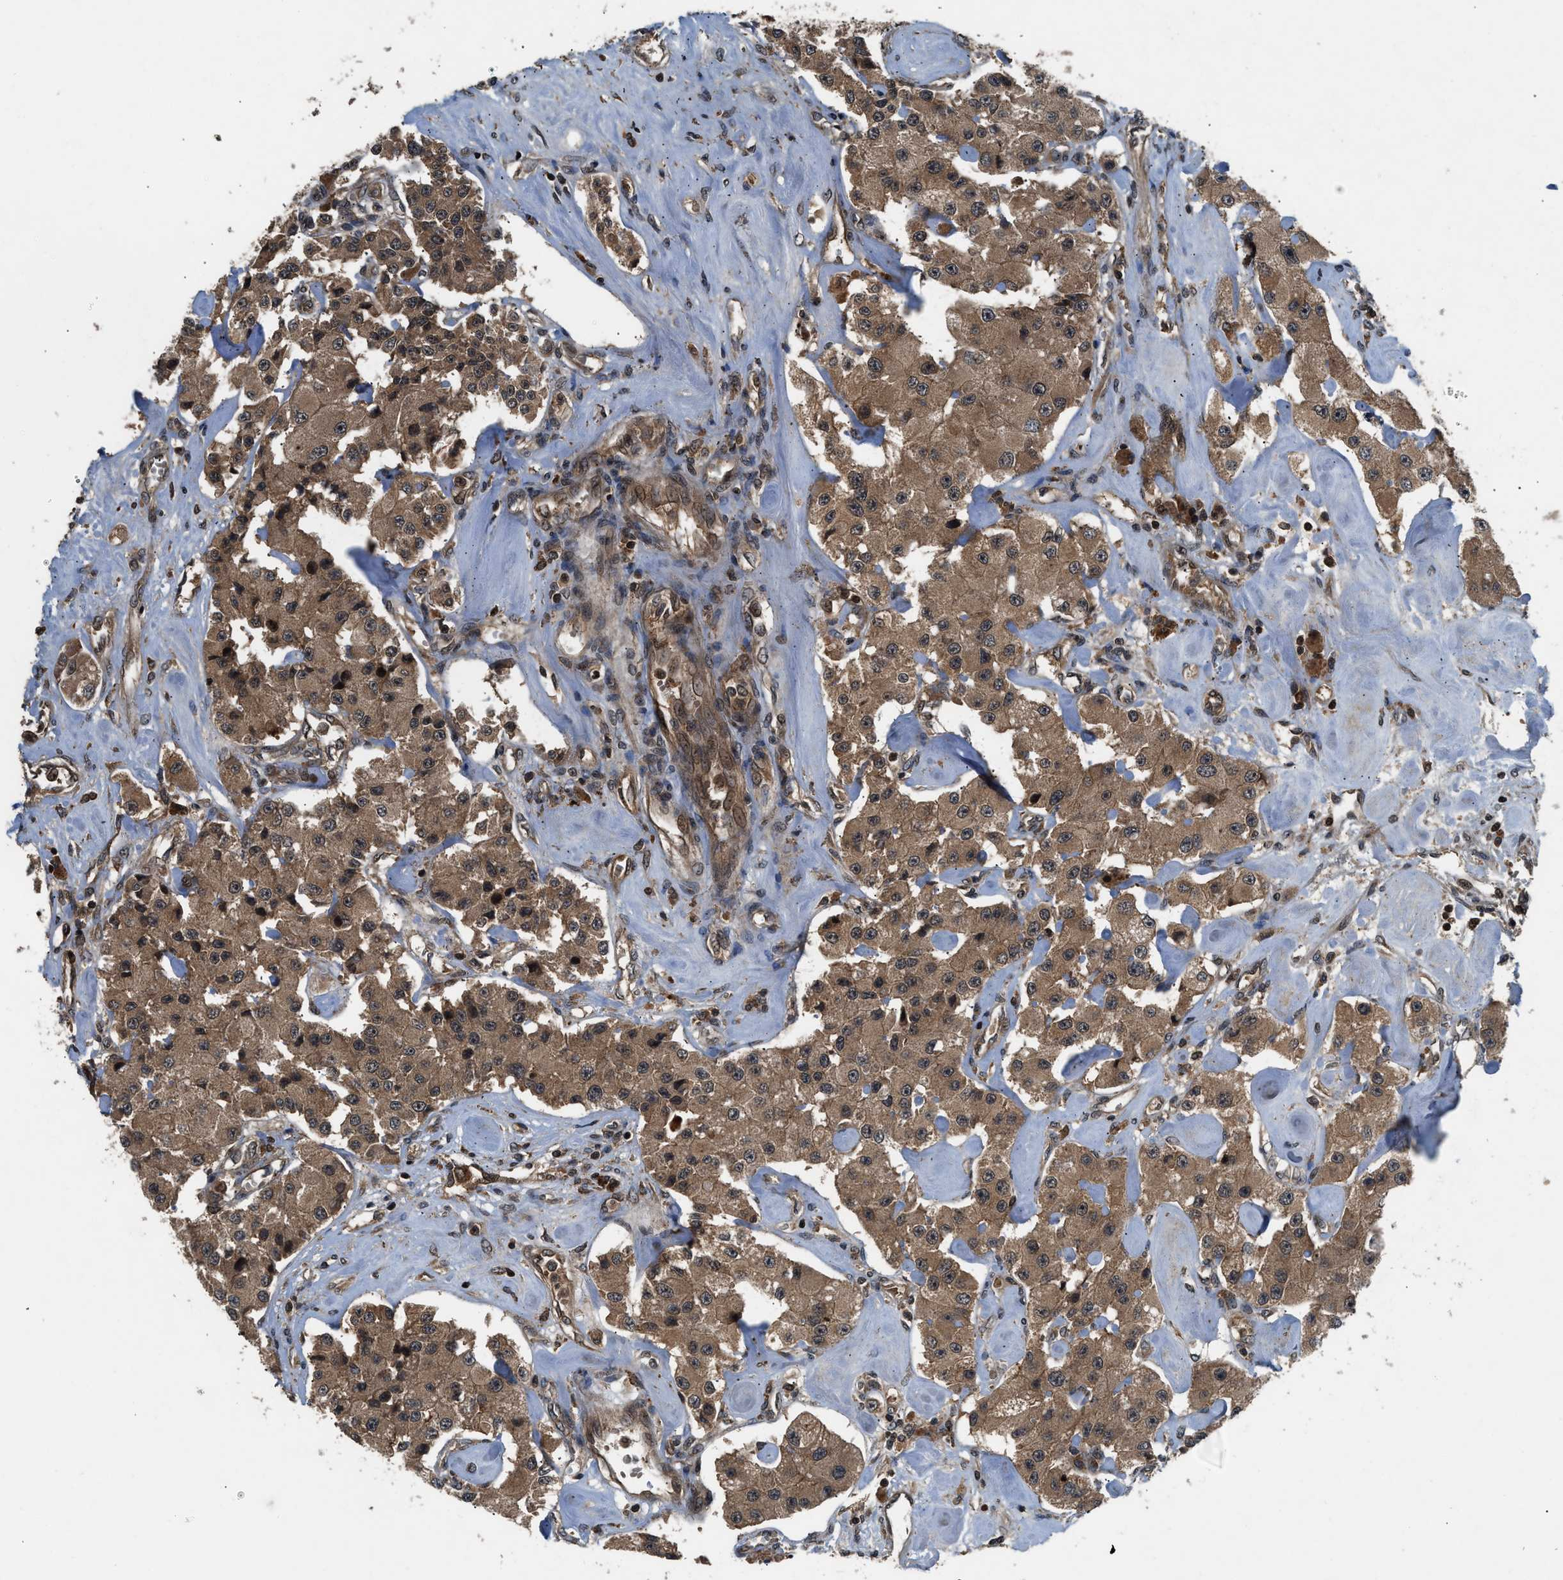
{"staining": {"intensity": "moderate", "quantity": ">75%", "location": "cytoplasmic/membranous"}, "tissue": "carcinoid", "cell_type": "Tumor cells", "image_type": "cancer", "snomed": [{"axis": "morphology", "description": "Carcinoid, malignant, NOS"}, {"axis": "topography", "description": "Pancreas"}], "caption": "This photomicrograph demonstrates immunohistochemistry staining of human carcinoid, with medium moderate cytoplasmic/membranous positivity in about >75% of tumor cells.", "gene": "RPS6KB1", "patient": {"sex": "male", "age": 41}}